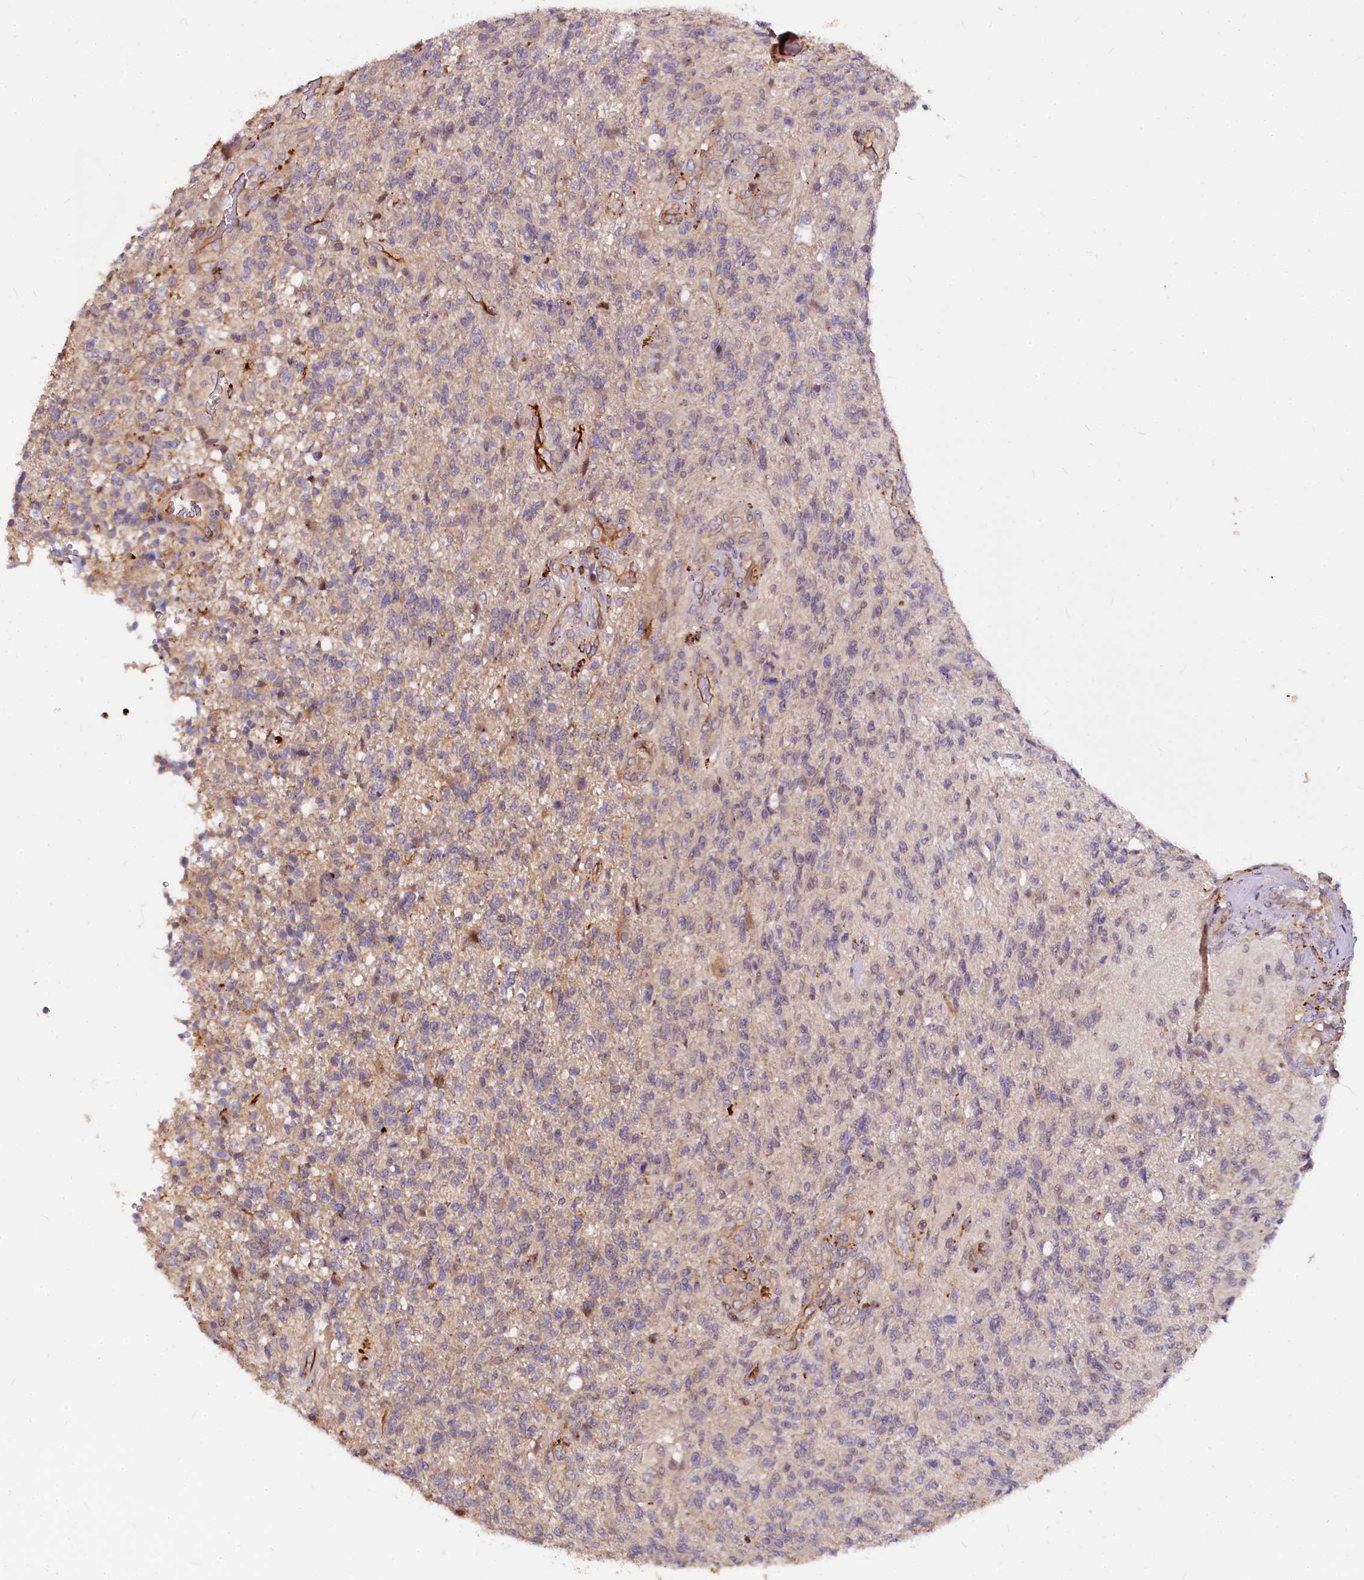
{"staining": {"intensity": "moderate", "quantity": "<25%", "location": "cytoplasmic/membranous"}, "tissue": "glioma", "cell_type": "Tumor cells", "image_type": "cancer", "snomed": [{"axis": "morphology", "description": "Glioma, malignant, High grade"}, {"axis": "topography", "description": "Brain"}], "caption": "Protein staining displays moderate cytoplasmic/membranous expression in about <25% of tumor cells in glioma.", "gene": "ATG101", "patient": {"sex": "male", "age": 56}}